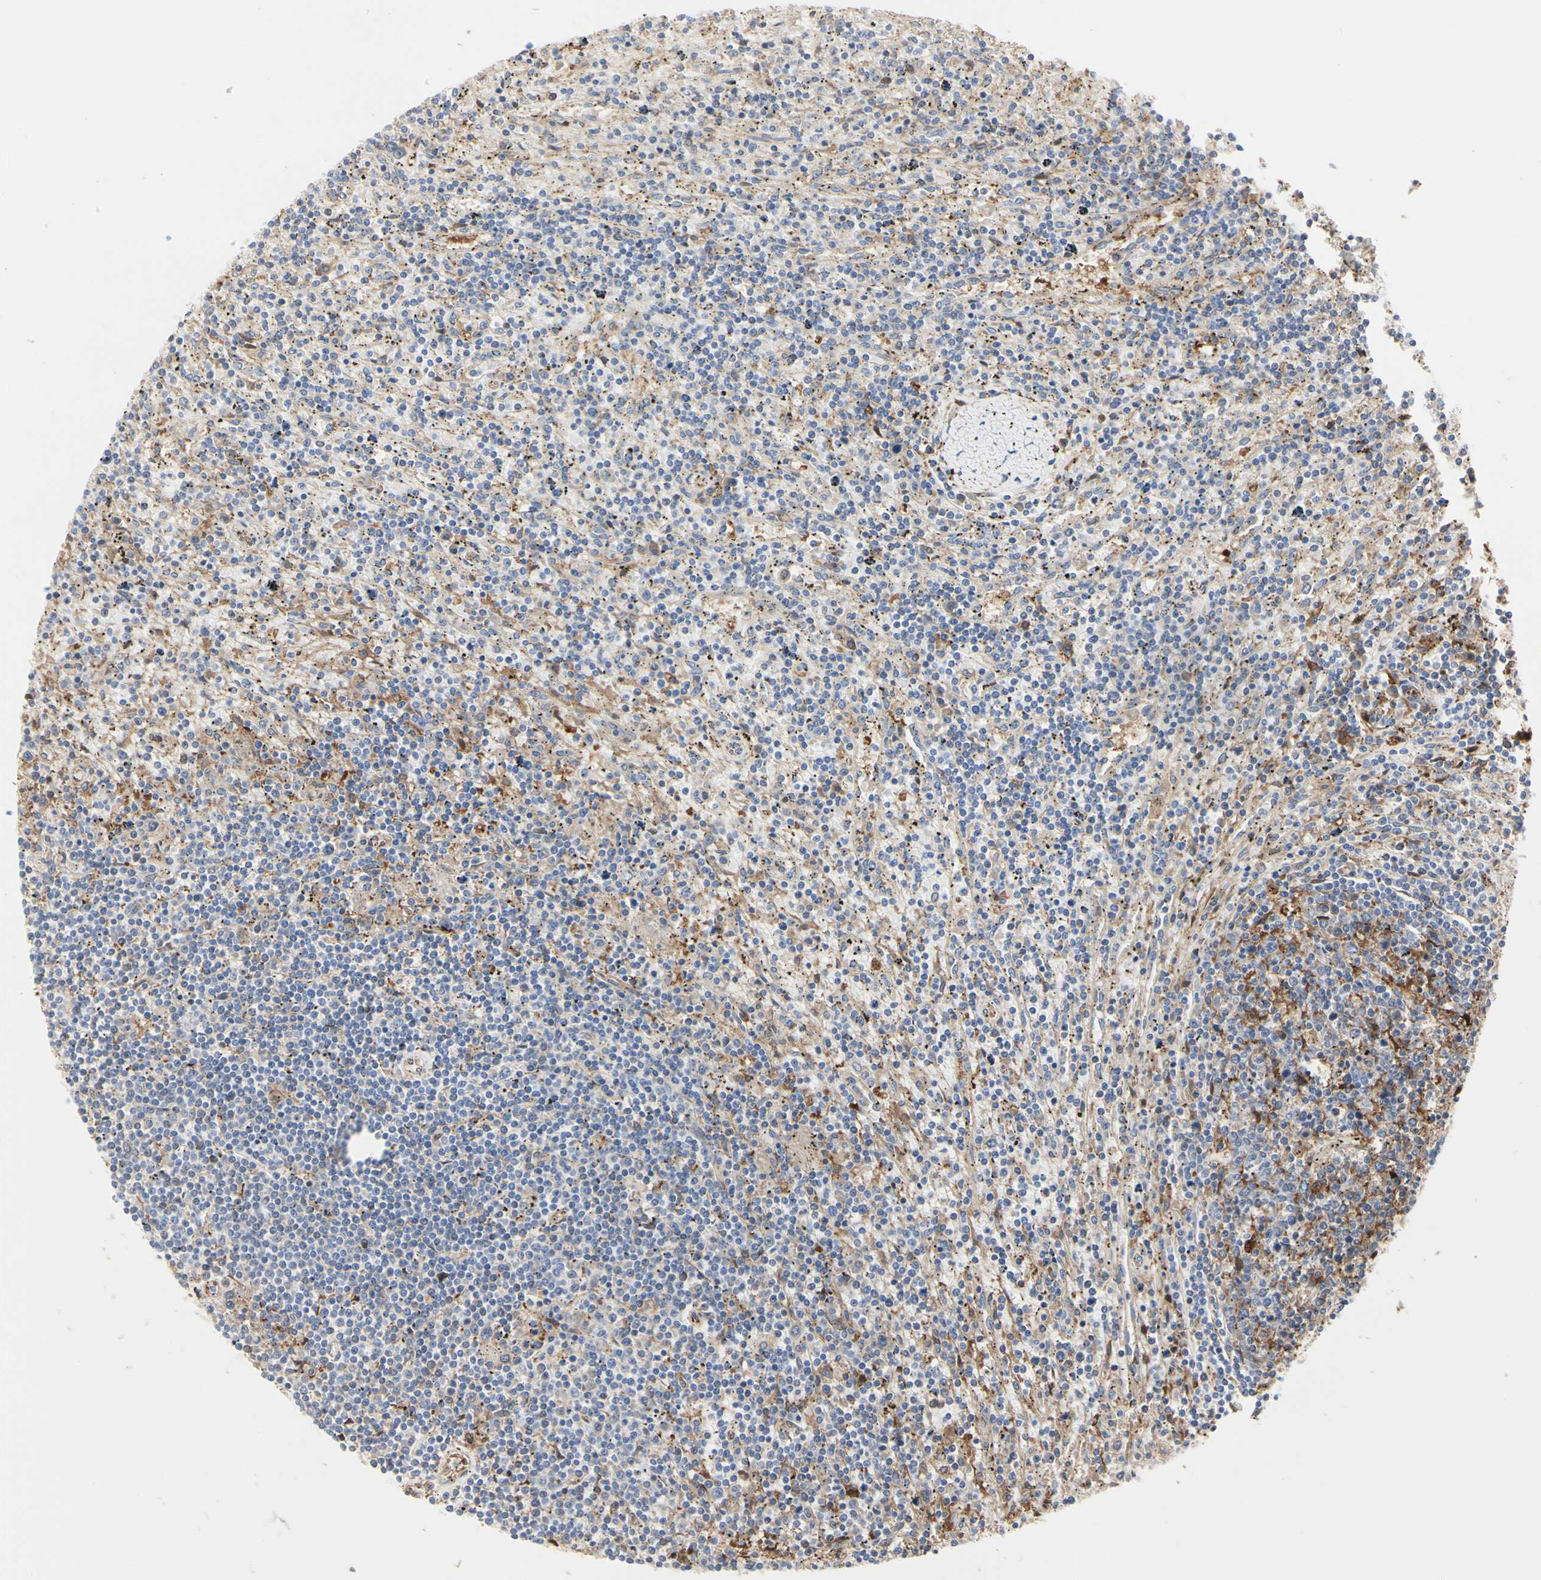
{"staining": {"intensity": "negative", "quantity": "none", "location": "none"}, "tissue": "lymphoma", "cell_type": "Tumor cells", "image_type": "cancer", "snomed": [{"axis": "morphology", "description": "Malignant lymphoma, non-Hodgkin's type, Low grade"}, {"axis": "topography", "description": "Spleen"}], "caption": "Immunohistochemical staining of low-grade malignant lymphoma, non-Hodgkin's type exhibits no significant expression in tumor cells.", "gene": "C3orf52", "patient": {"sex": "male", "age": 76}}